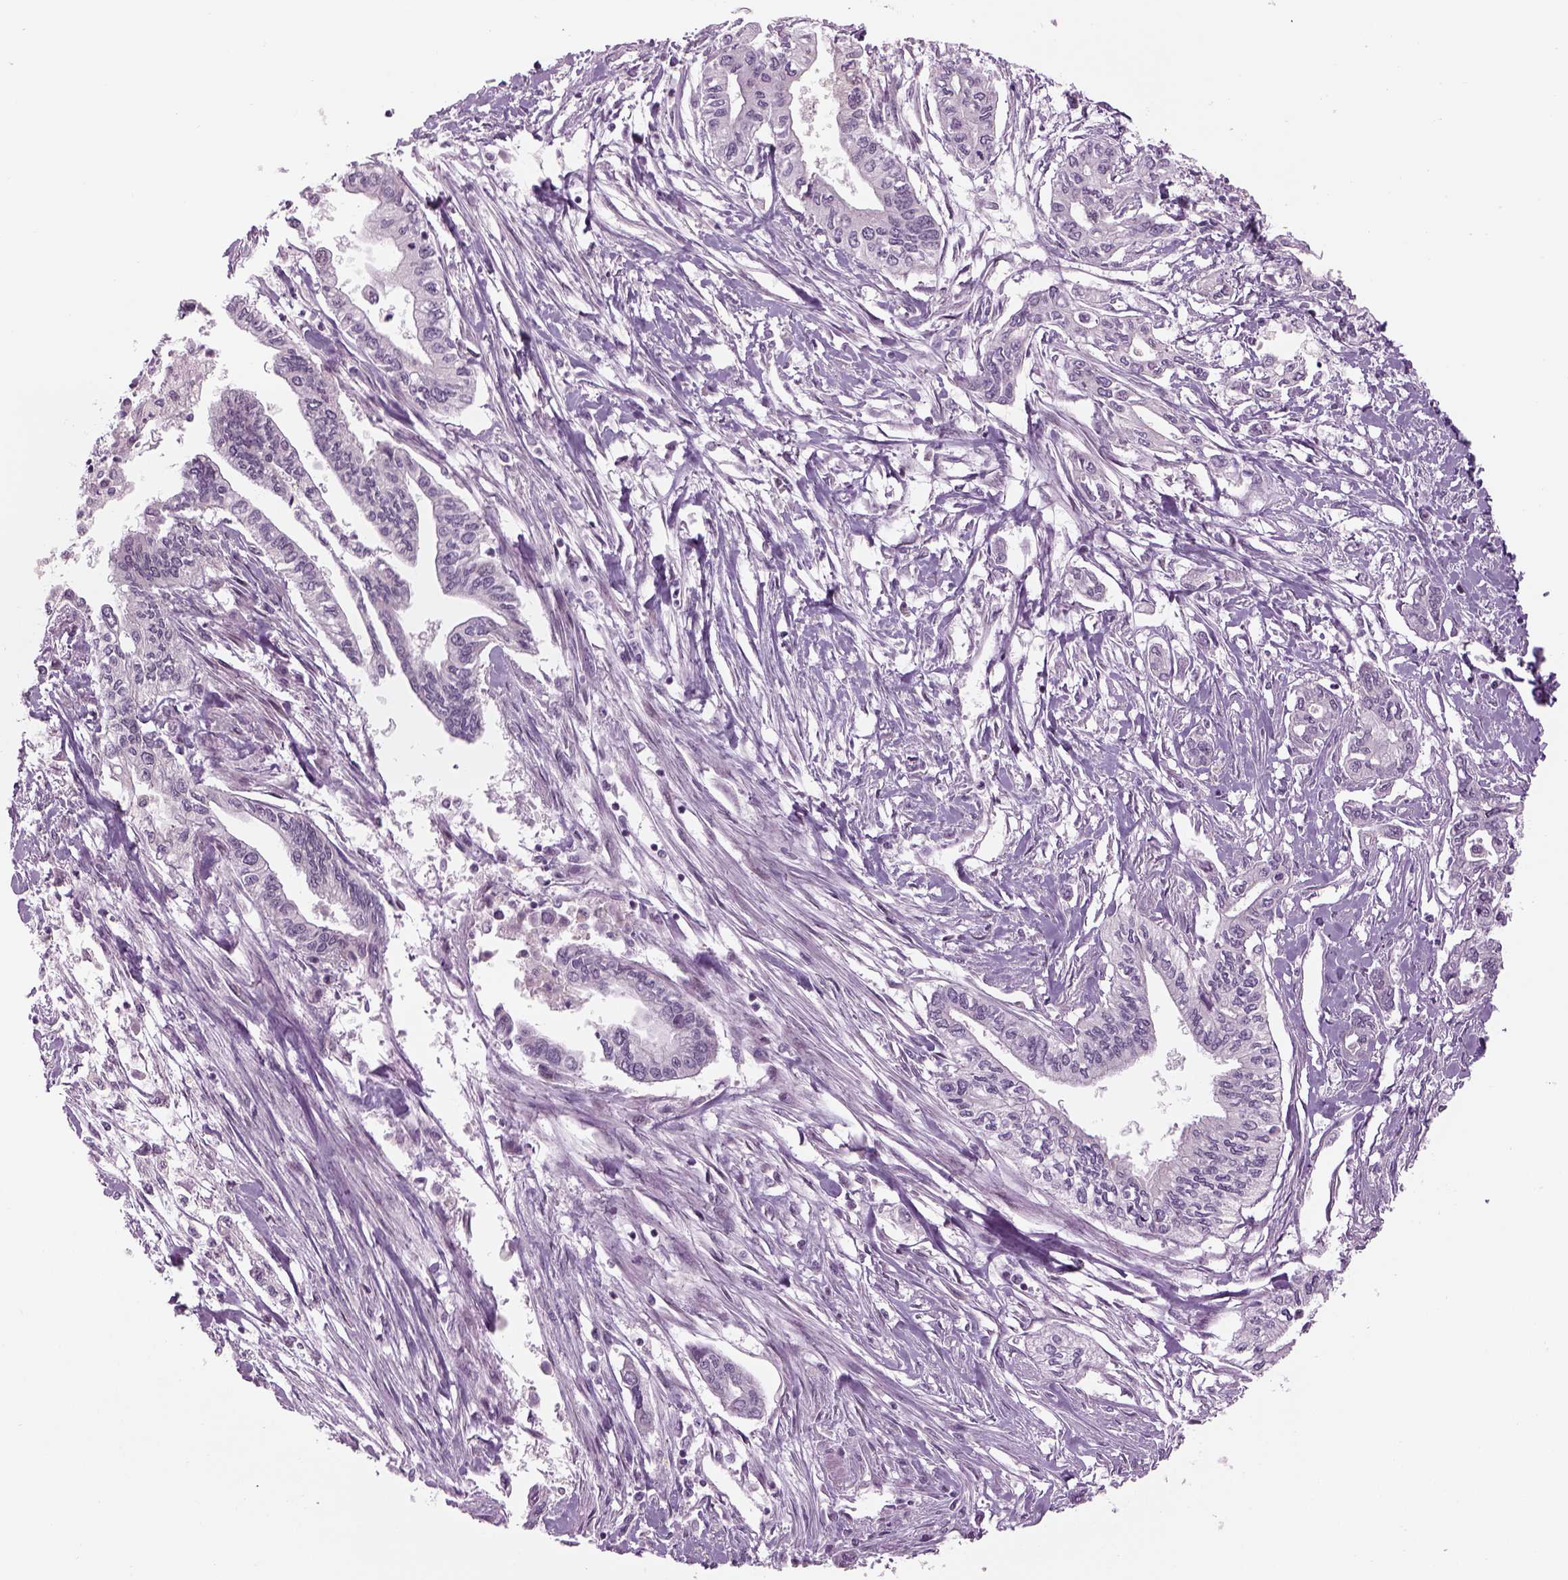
{"staining": {"intensity": "negative", "quantity": "none", "location": "none"}, "tissue": "pancreatic cancer", "cell_type": "Tumor cells", "image_type": "cancer", "snomed": [{"axis": "morphology", "description": "Adenocarcinoma, NOS"}, {"axis": "topography", "description": "Pancreas"}], "caption": "Immunohistochemistry (IHC) micrograph of human pancreatic cancer (adenocarcinoma) stained for a protein (brown), which demonstrates no positivity in tumor cells.", "gene": "LRRIQ3", "patient": {"sex": "male", "age": 60}}